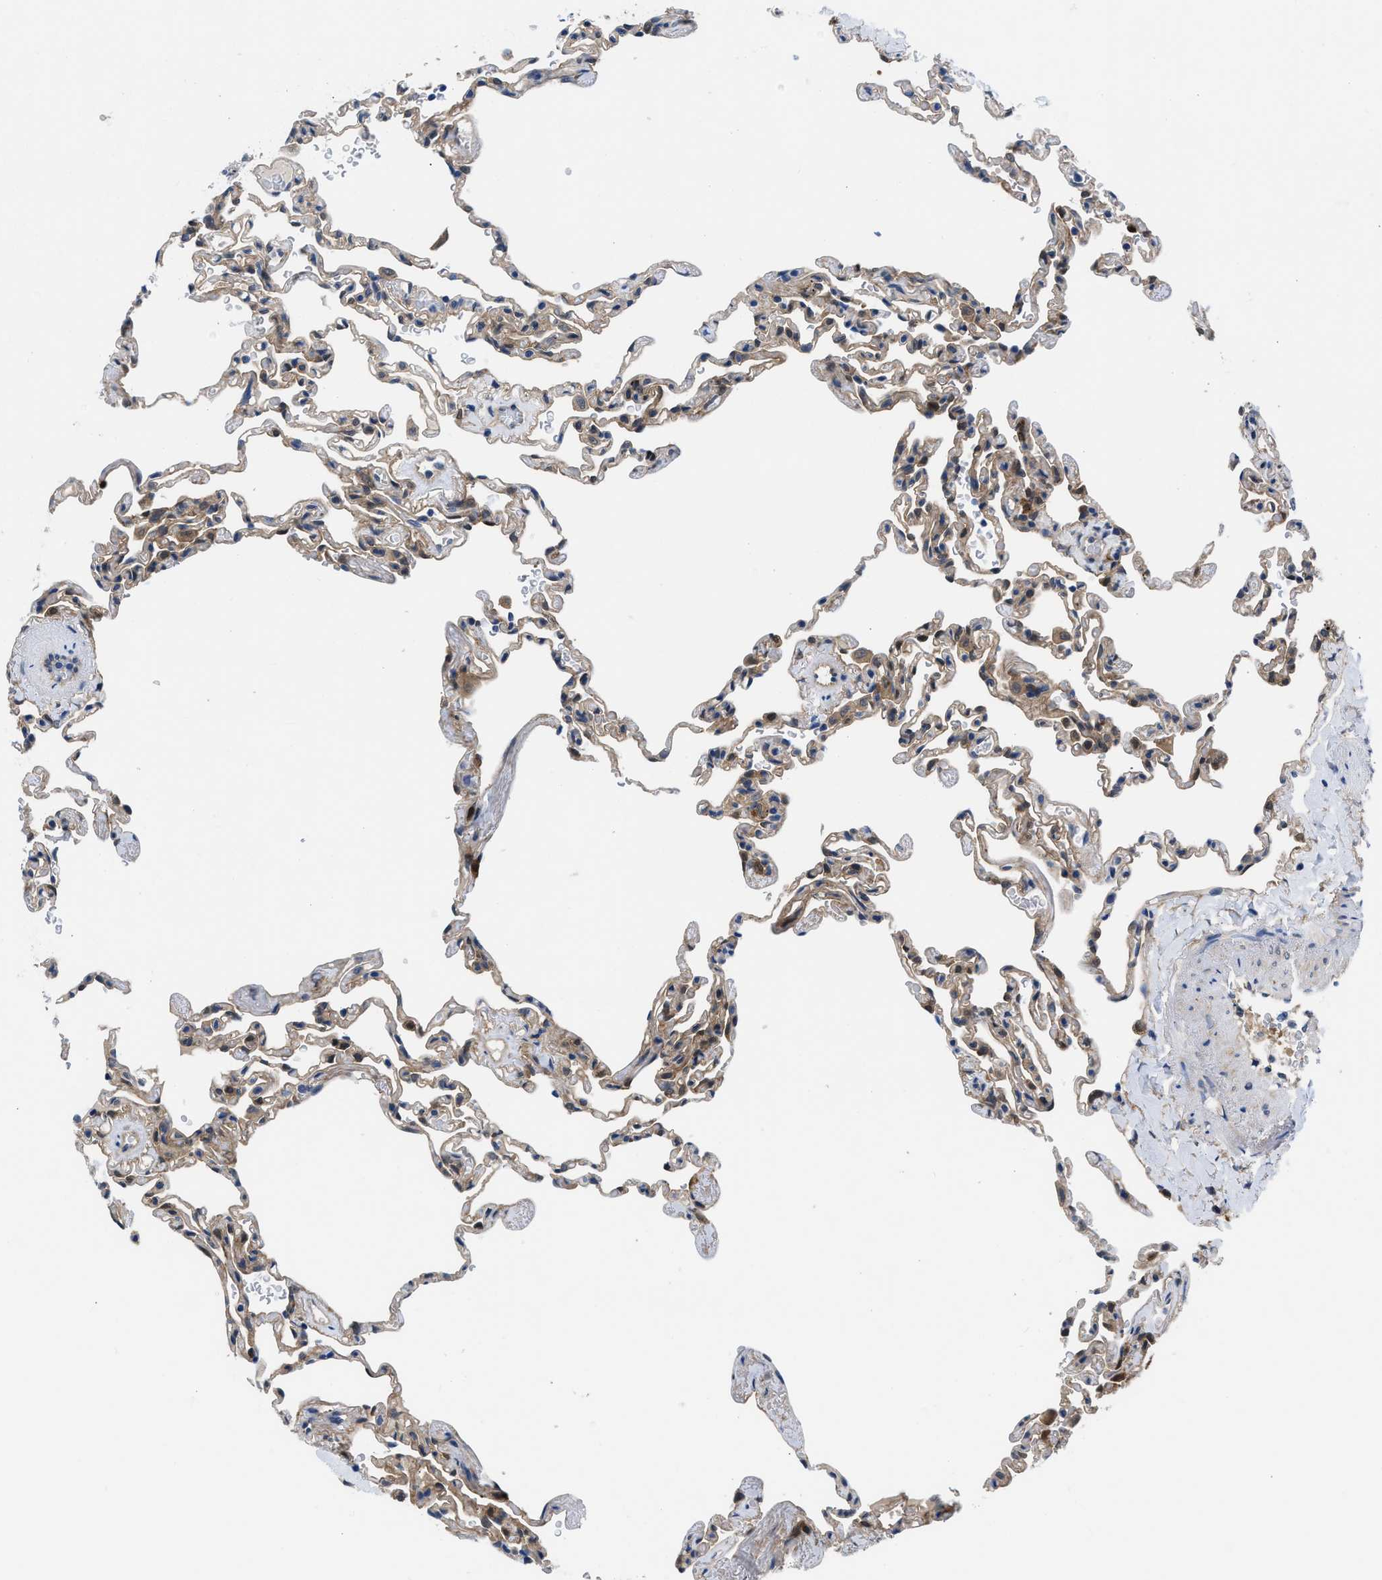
{"staining": {"intensity": "weak", "quantity": "25%-75%", "location": "cytoplasmic/membranous"}, "tissue": "lung", "cell_type": "Alveolar cells", "image_type": "normal", "snomed": [{"axis": "morphology", "description": "Normal tissue, NOS"}, {"axis": "topography", "description": "Lung"}], "caption": "The histopathology image reveals immunohistochemical staining of benign lung. There is weak cytoplasmic/membranous staining is appreciated in about 25%-75% of alveolar cells.", "gene": "CBR1", "patient": {"sex": "male", "age": 59}}